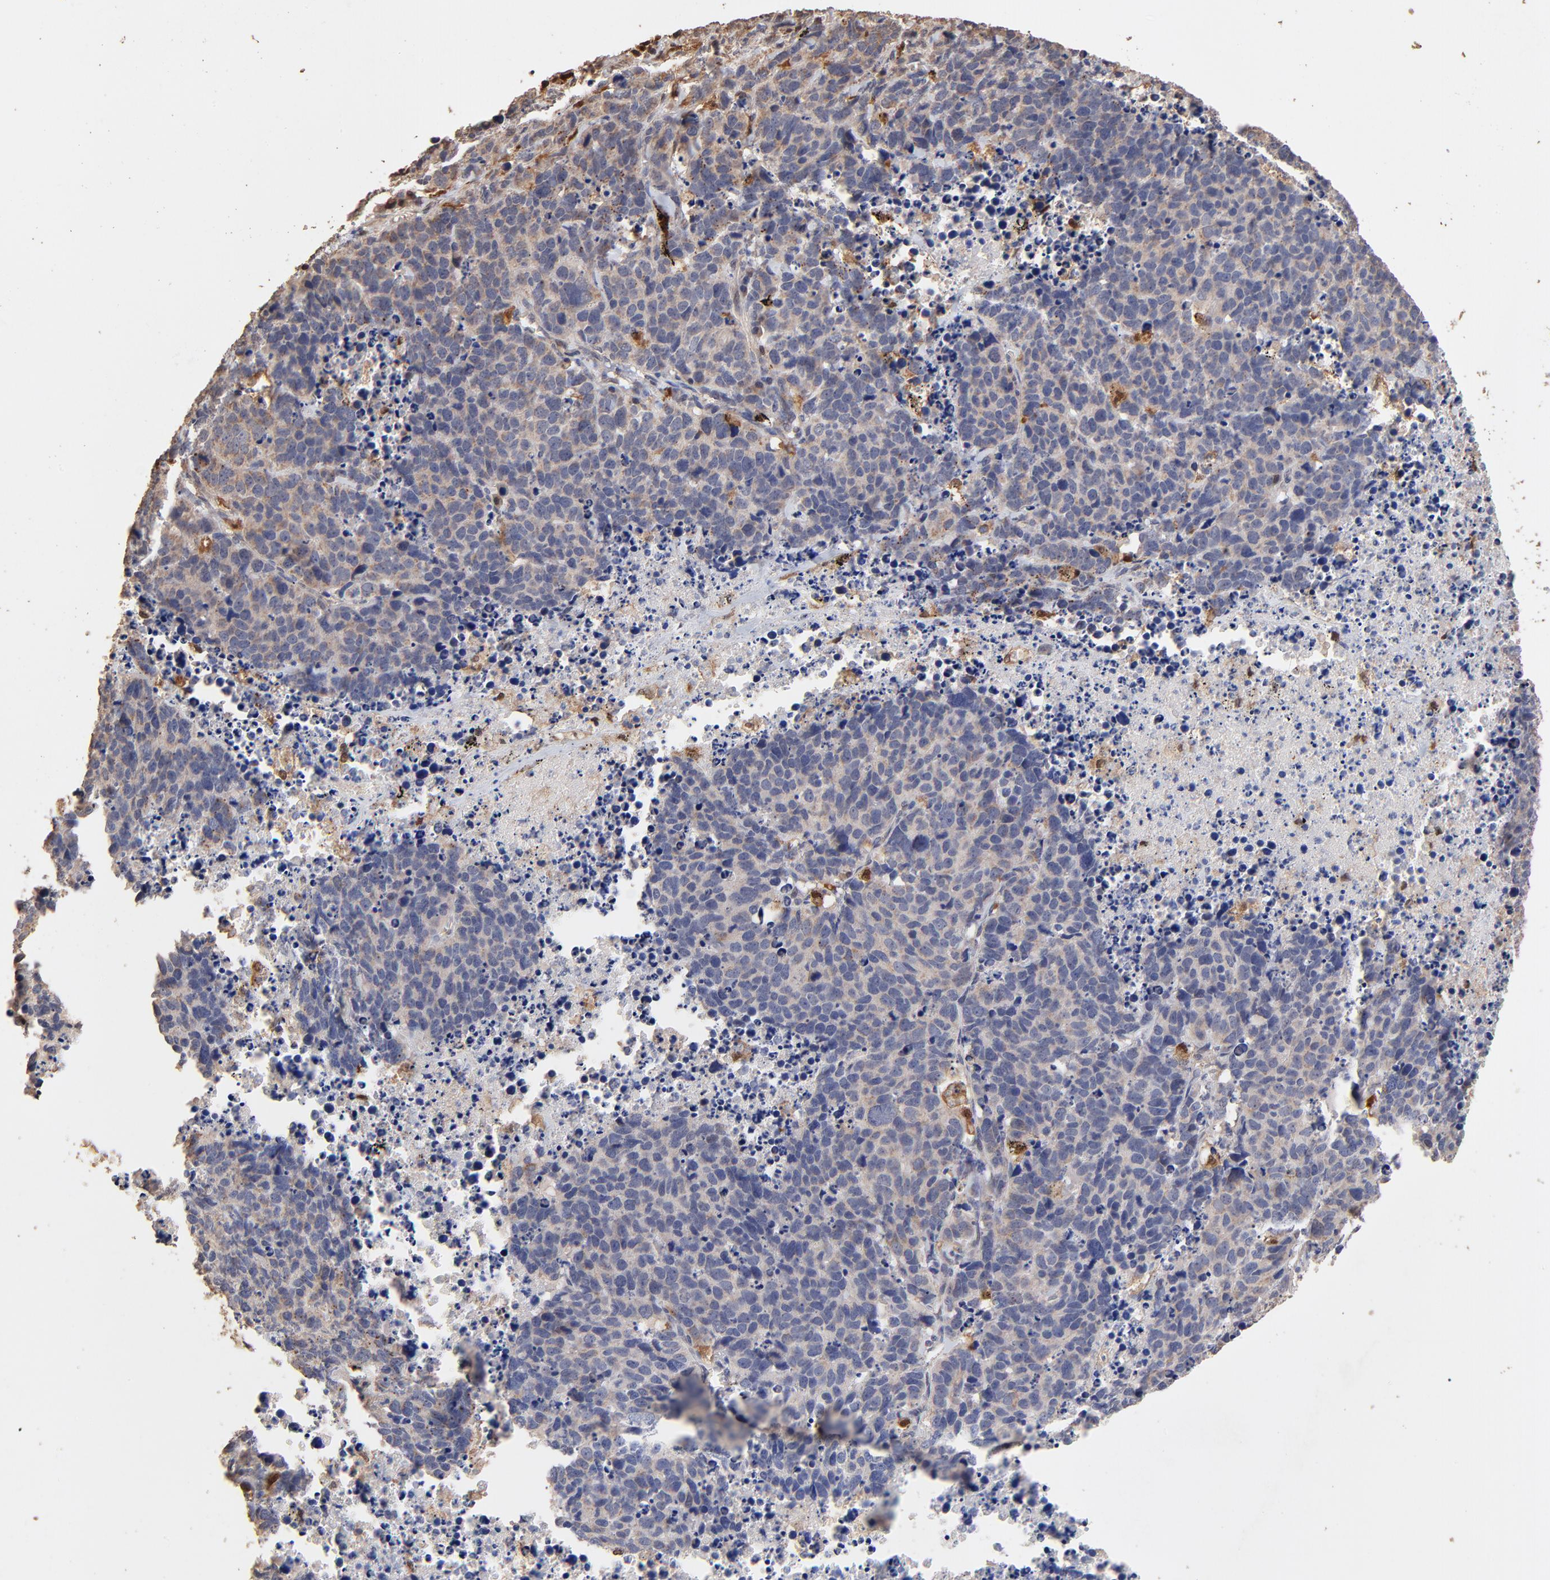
{"staining": {"intensity": "weak", "quantity": ">75%", "location": "cytoplasmic/membranous"}, "tissue": "lung cancer", "cell_type": "Tumor cells", "image_type": "cancer", "snomed": [{"axis": "morphology", "description": "Carcinoid, malignant, NOS"}, {"axis": "topography", "description": "Lung"}], "caption": "A low amount of weak cytoplasmic/membranous expression is identified in about >75% of tumor cells in lung cancer (malignant carcinoid) tissue.", "gene": "CASP1", "patient": {"sex": "male", "age": 60}}